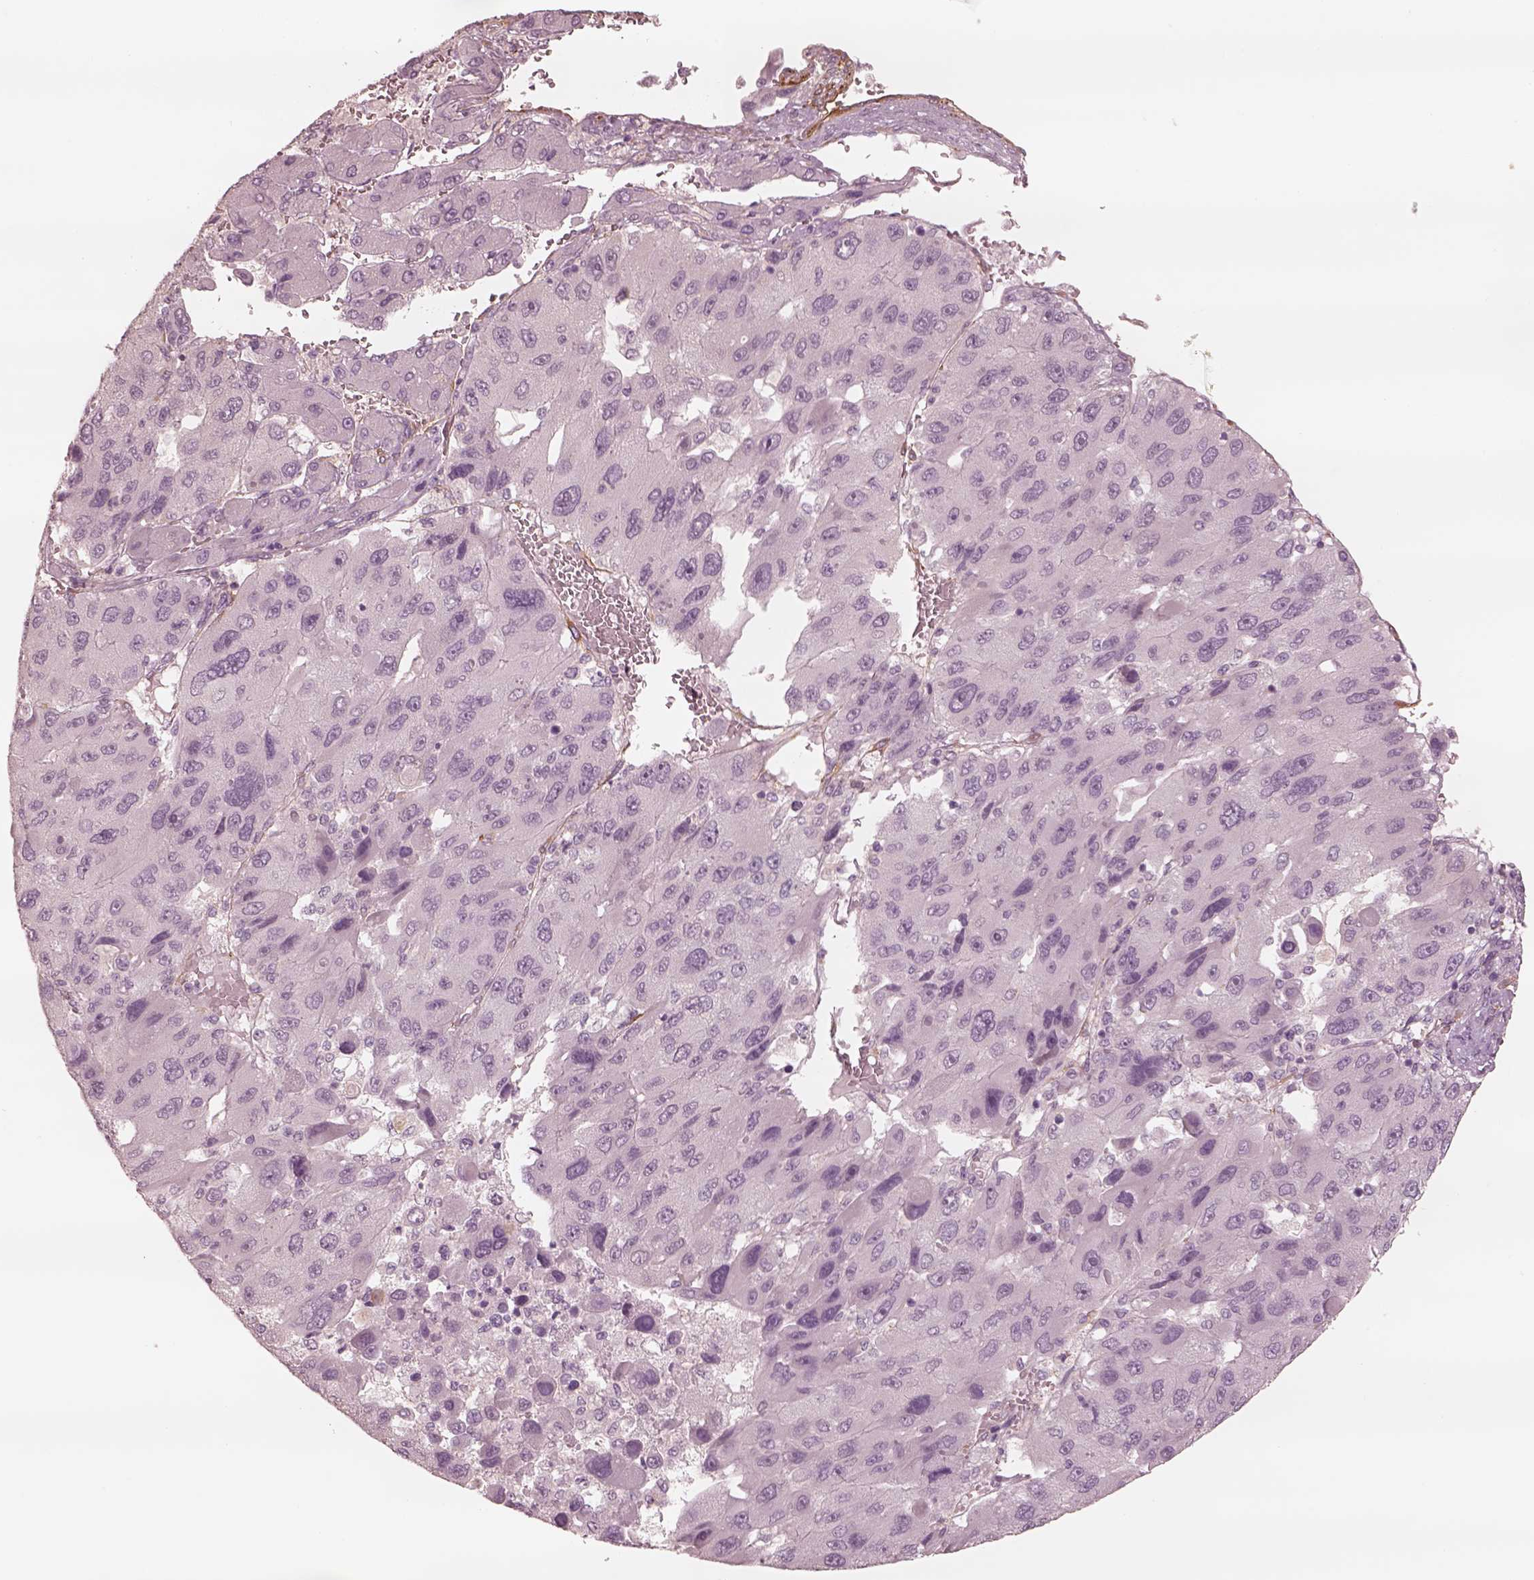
{"staining": {"intensity": "negative", "quantity": "none", "location": "none"}, "tissue": "liver cancer", "cell_type": "Tumor cells", "image_type": "cancer", "snomed": [{"axis": "morphology", "description": "Carcinoma, Hepatocellular, NOS"}, {"axis": "topography", "description": "Liver"}], "caption": "The image reveals no staining of tumor cells in hepatocellular carcinoma (liver). (DAB (3,3'-diaminobenzidine) IHC with hematoxylin counter stain).", "gene": "DNAAF9", "patient": {"sex": "female", "age": 41}}